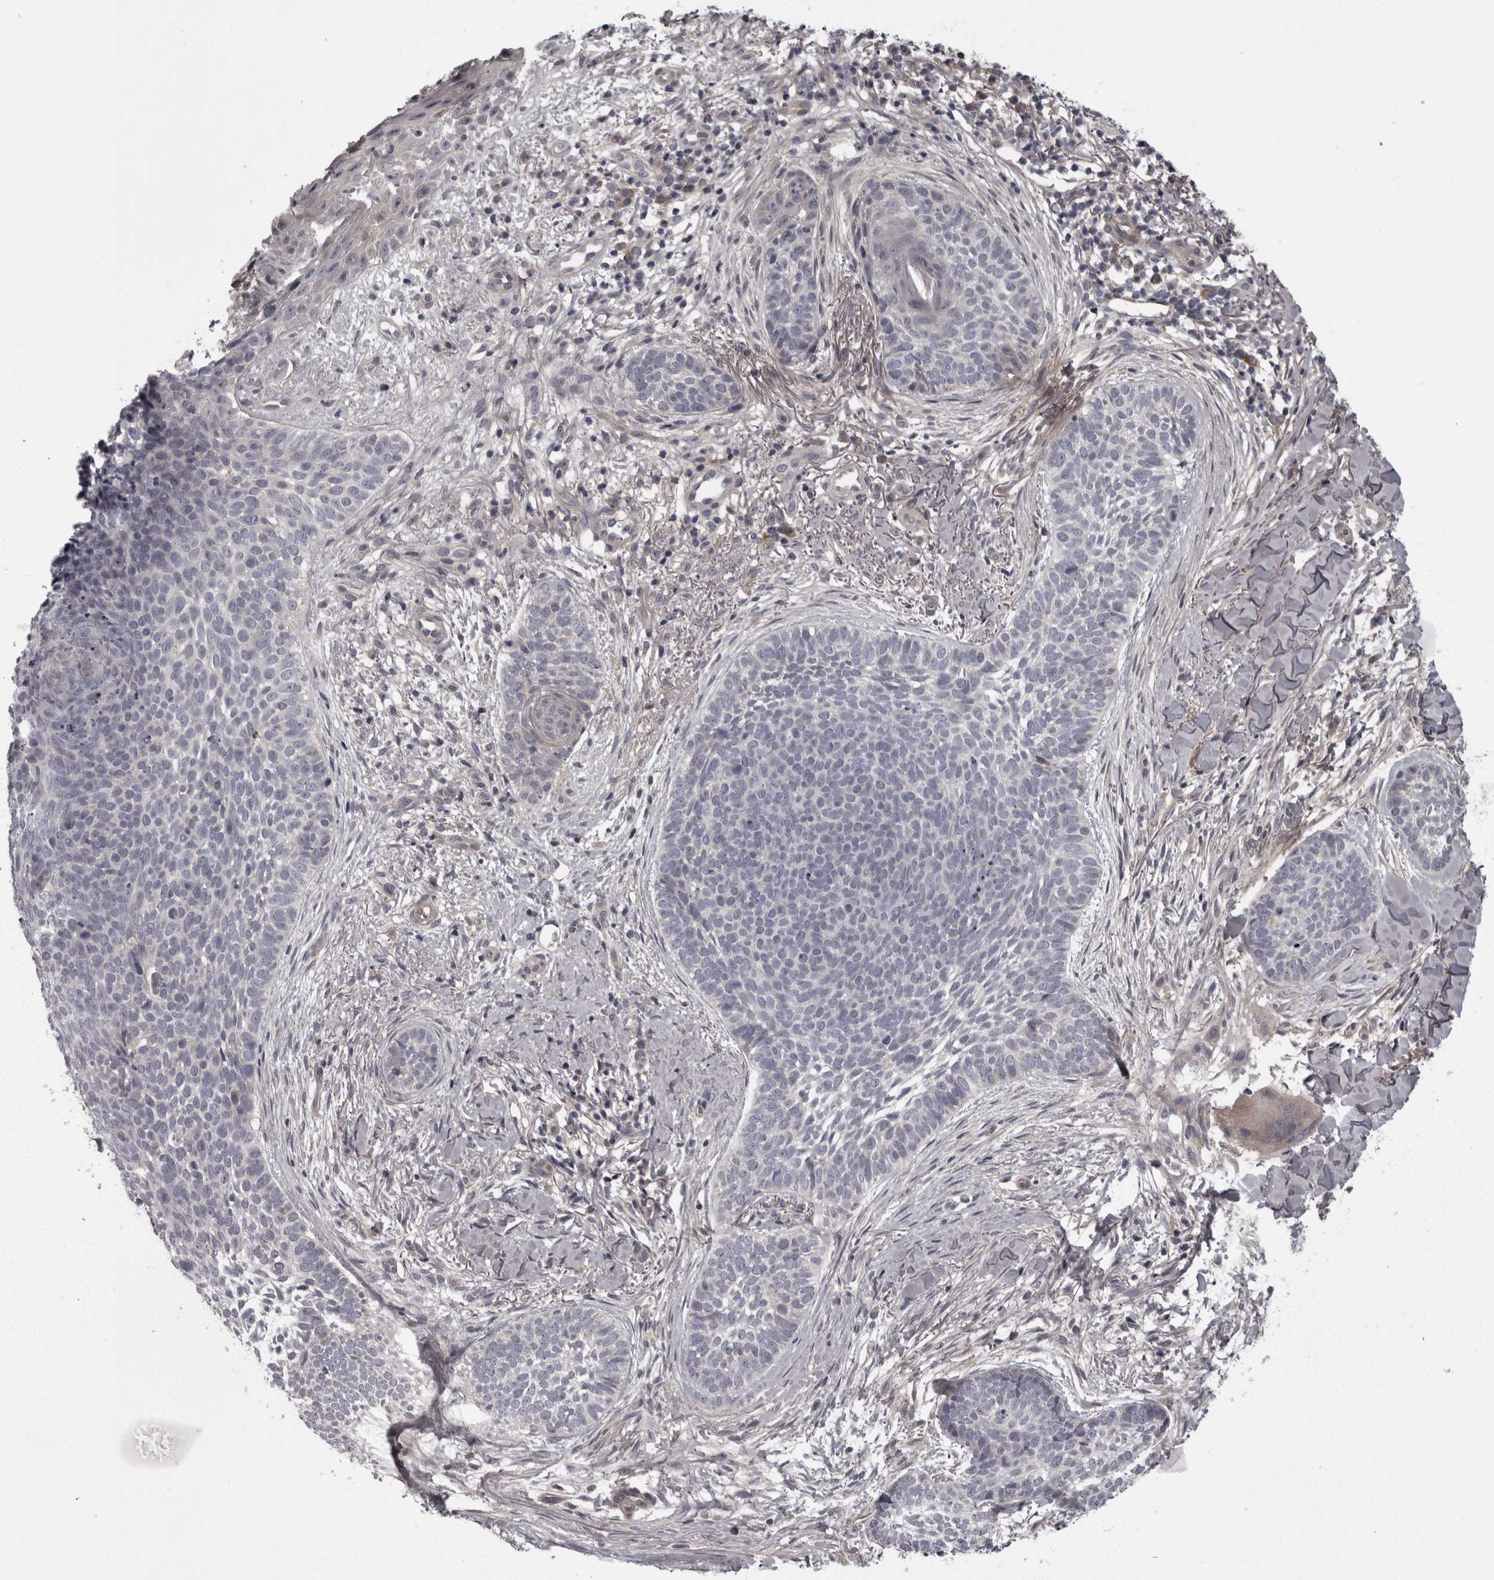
{"staining": {"intensity": "negative", "quantity": "none", "location": "none"}, "tissue": "skin cancer", "cell_type": "Tumor cells", "image_type": "cancer", "snomed": [{"axis": "morphology", "description": "Normal tissue, NOS"}, {"axis": "morphology", "description": "Basal cell carcinoma"}, {"axis": "topography", "description": "Skin"}], "caption": "Immunohistochemistry (IHC) micrograph of neoplastic tissue: human skin cancer (basal cell carcinoma) stained with DAB (3,3'-diaminobenzidine) demonstrates no significant protein staining in tumor cells.", "gene": "RSU1", "patient": {"sex": "male", "age": 67}}